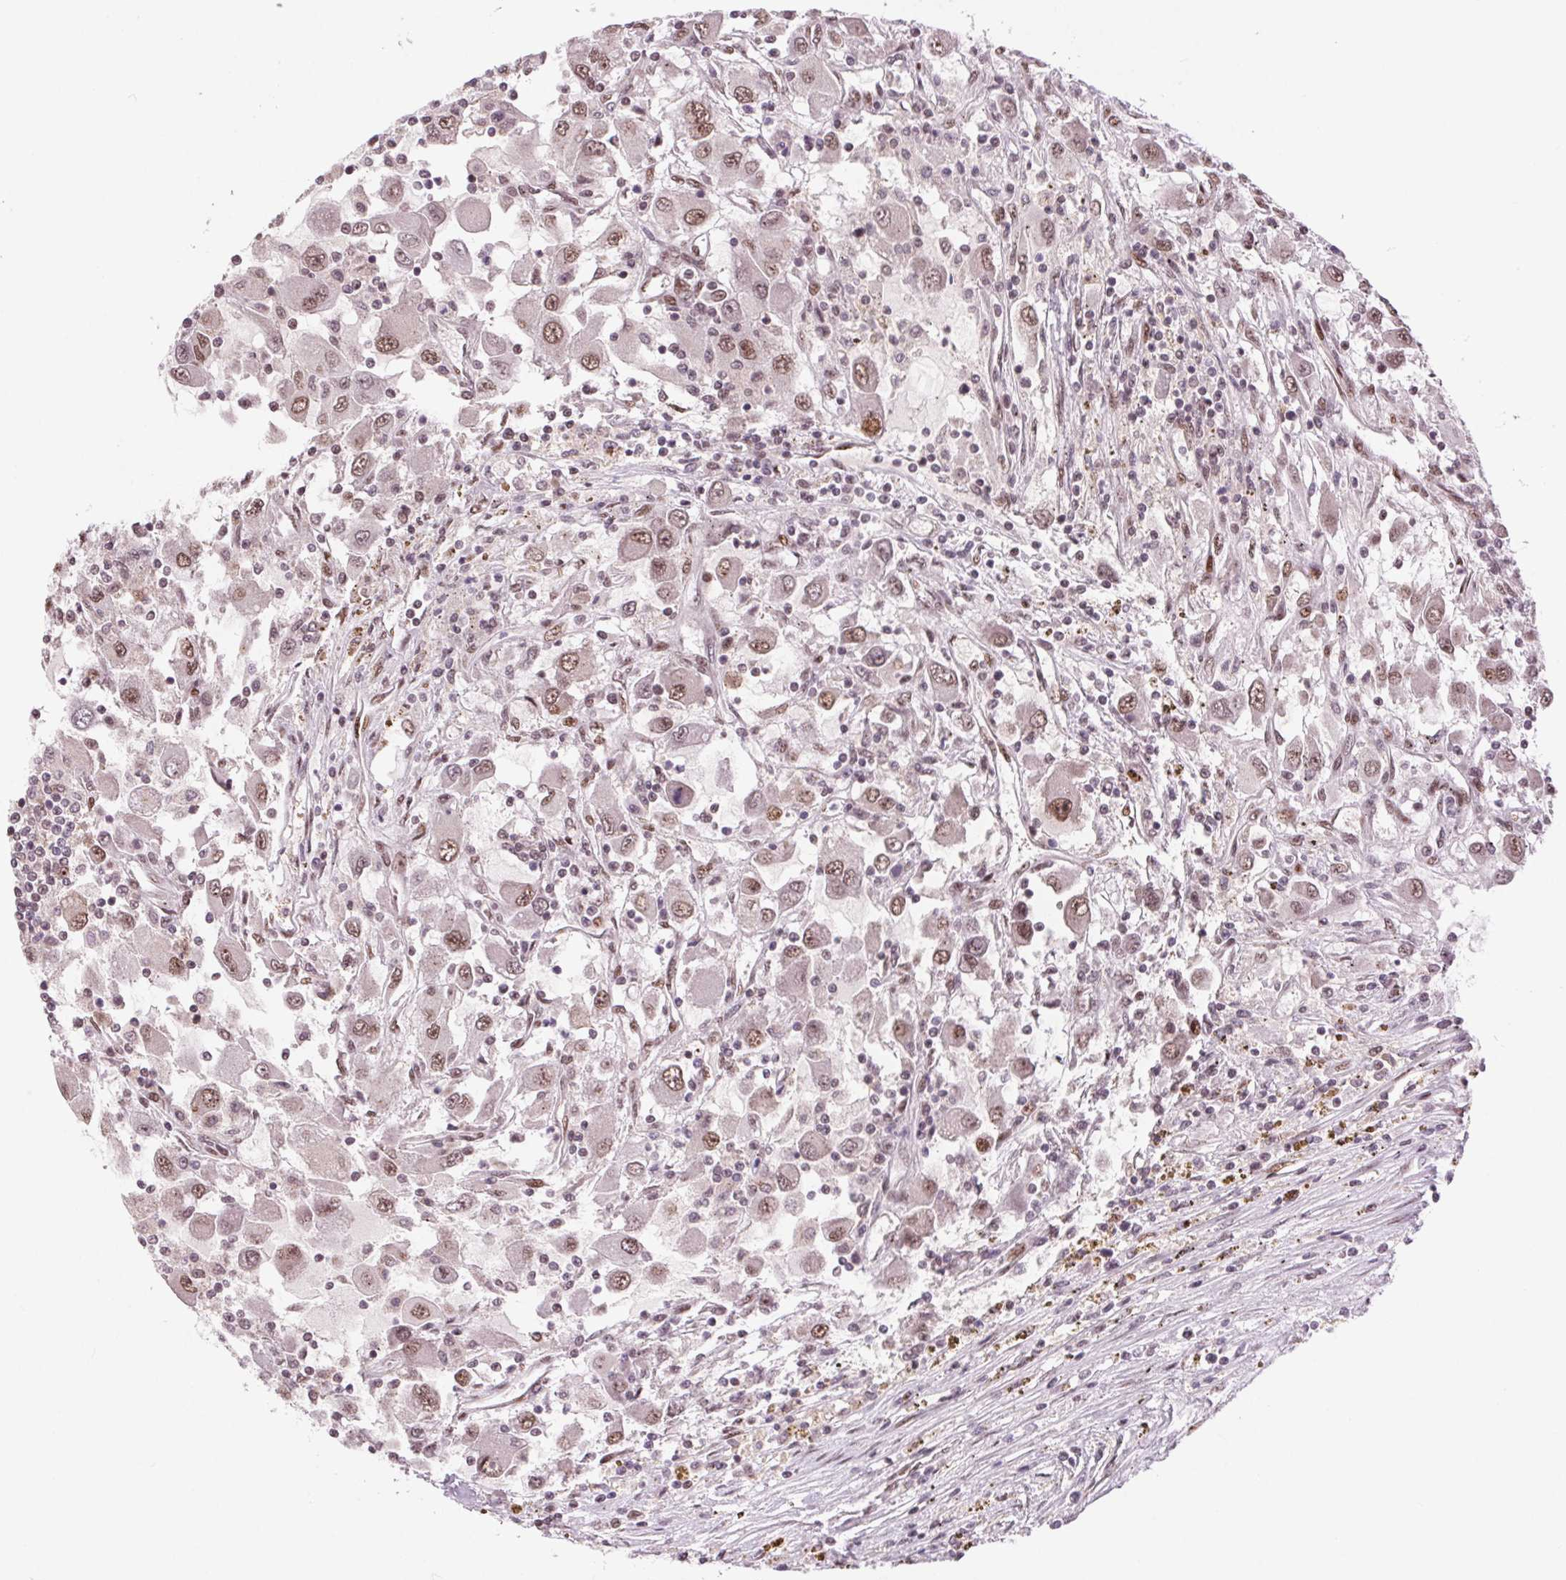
{"staining": {"intensity": "moderate", "quantity": ">75%", "location": "nuclear"}, "tissue": "renal cancer", "cell_type": "Tumor cells", "image_type": "cancer", "snomed": [{"axis": "morphology", "description": "Adenocarcinoma, NOS"}, {"axis": "topography", "description": "Kidney"}], "caption": "Immunohistochemistry photomicrograph of renal cancer (adenocarcinoma) stained for a protein (brown), which demonstrates medium levels of moderate nuclear expression in about >75% of tumor cells.", "gene": "RAD23A", "patient": {"sex": "female", "age": 67}}